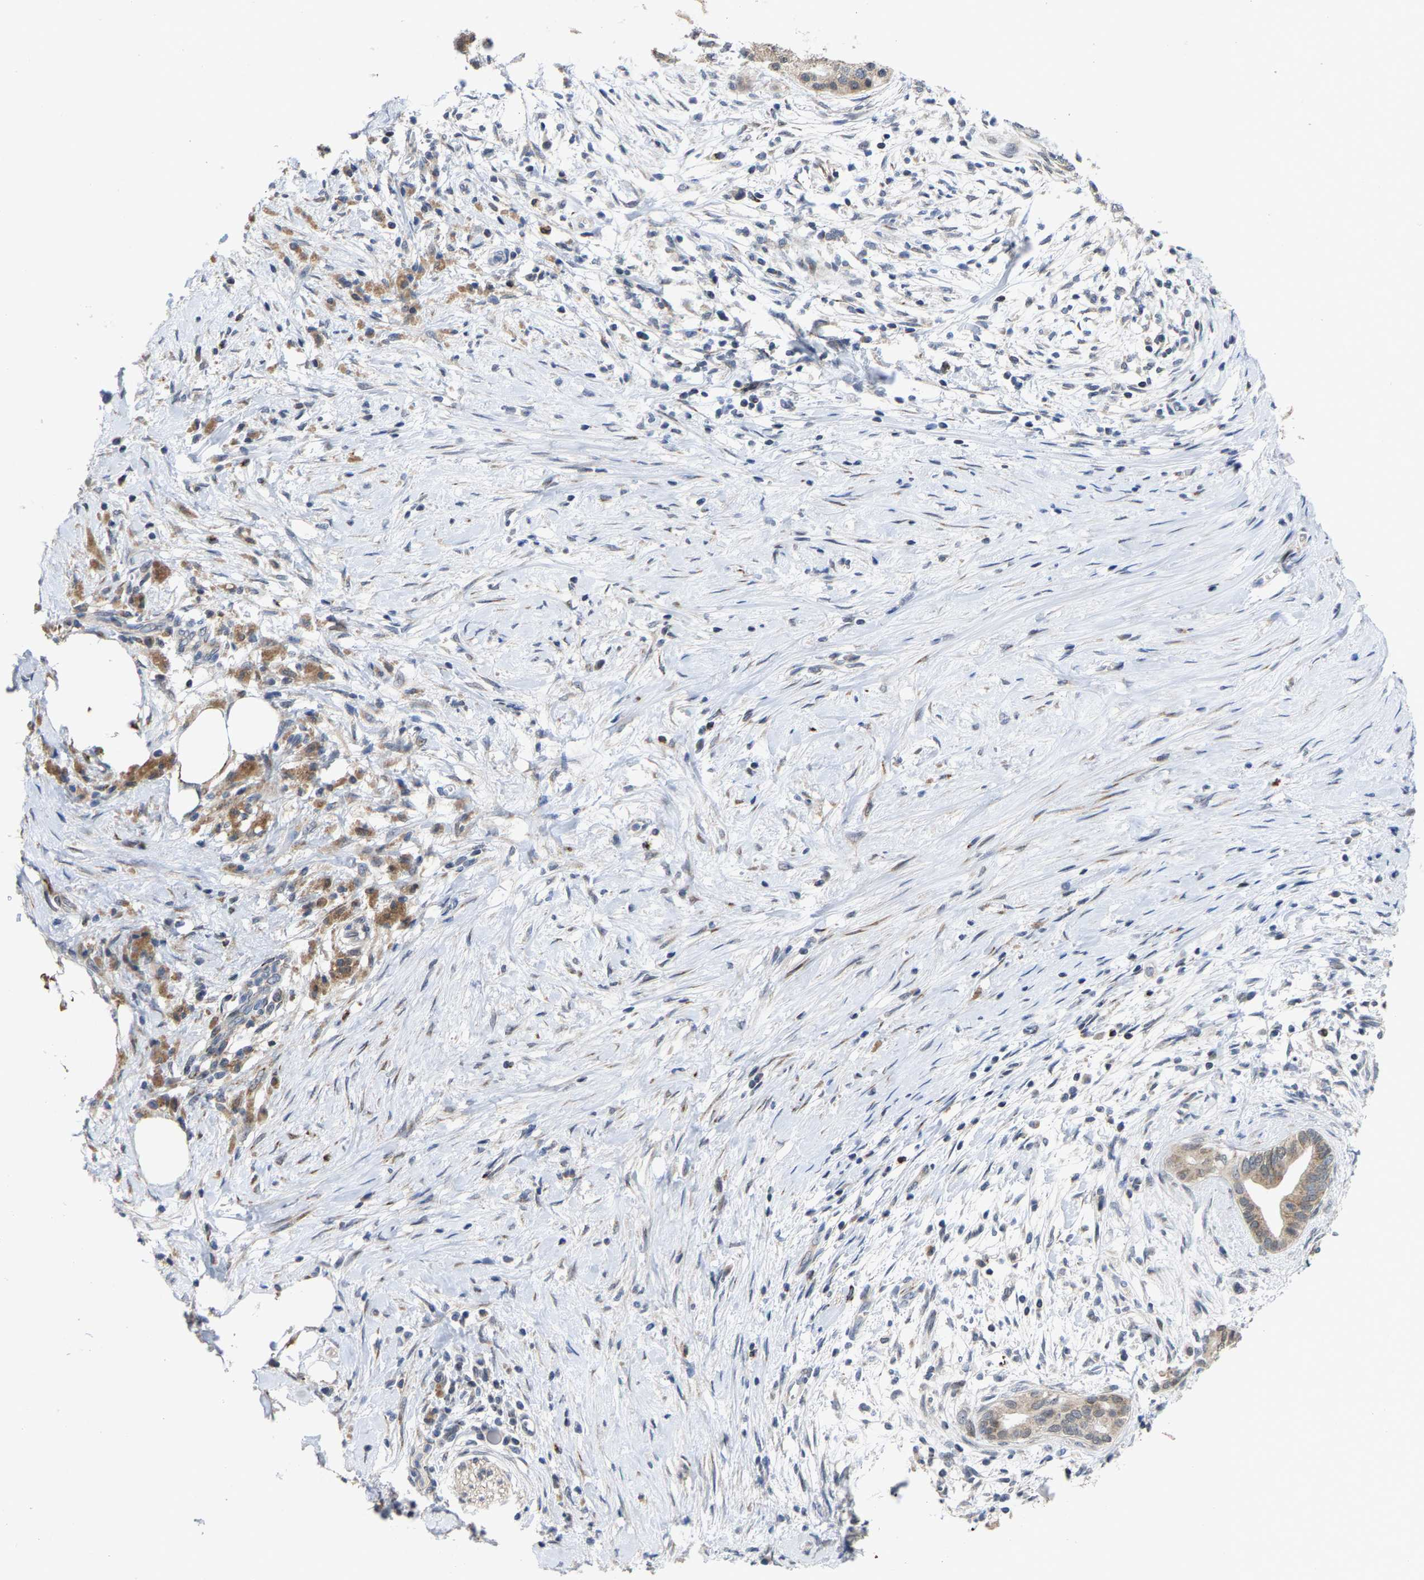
{"staining": {"intensity": "weak", "quantity": ">75%", "location": "cytoplasmic/membranous"}, "tissue": "pancreatic cancer", "cell_type": "Tumor cells", "image_type": "cancer", "snomed": [{"axis": "morphology", "description": "Adenocarcinoma, NOS"}, {"axis": "topography", "description": "Pancreas"}], "caption": "Pancreatic cancer was stained to show a protein in brown. There is low levels of weak cytoplasmic/membranous staining in about >75% of tumor cells.", "gene": "TDRKH", "patient": {"sex": "male", "age": 58}}